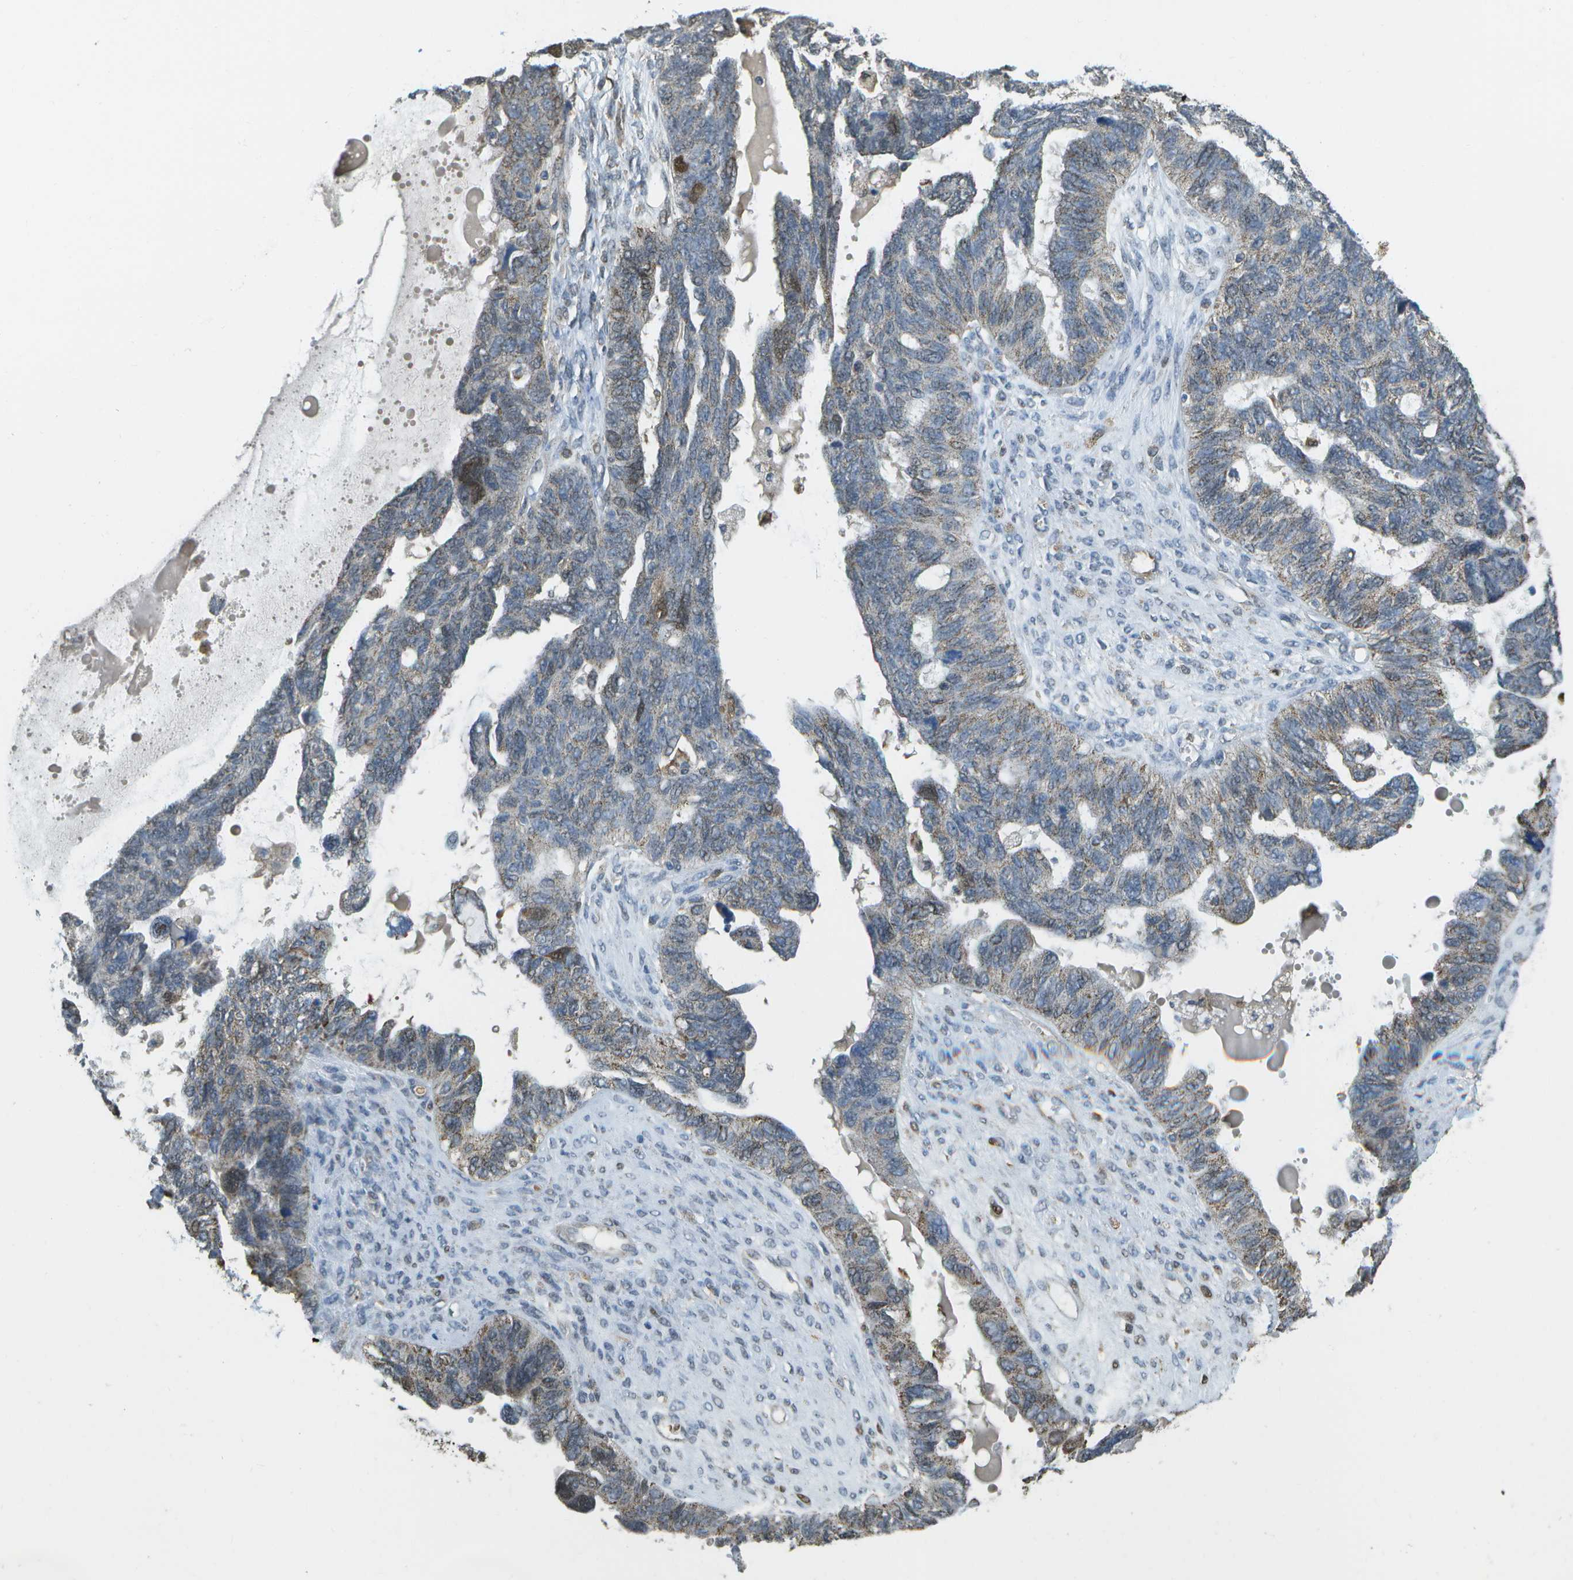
{"staining": {"intensity": "weak", "quantity": "<25%", "location": "cytoplasmic/membranous"}, "tissue": "ovarian cancer", "cell_type": "Tumor cells", "image_type": "cancer", "snomed": [{"axis": "morphology", "description": "Cystadenocarcinoma, serous, NOS"}, {"axis": "topography", "description": "Ovary"}], "caption": "IHC of human ovarian cancer (serous cystadenocarcinoma) reveals no positivity in tumor cells.", "gene": "CACHD1", "patient": {"sex": "female", "age": 79}}